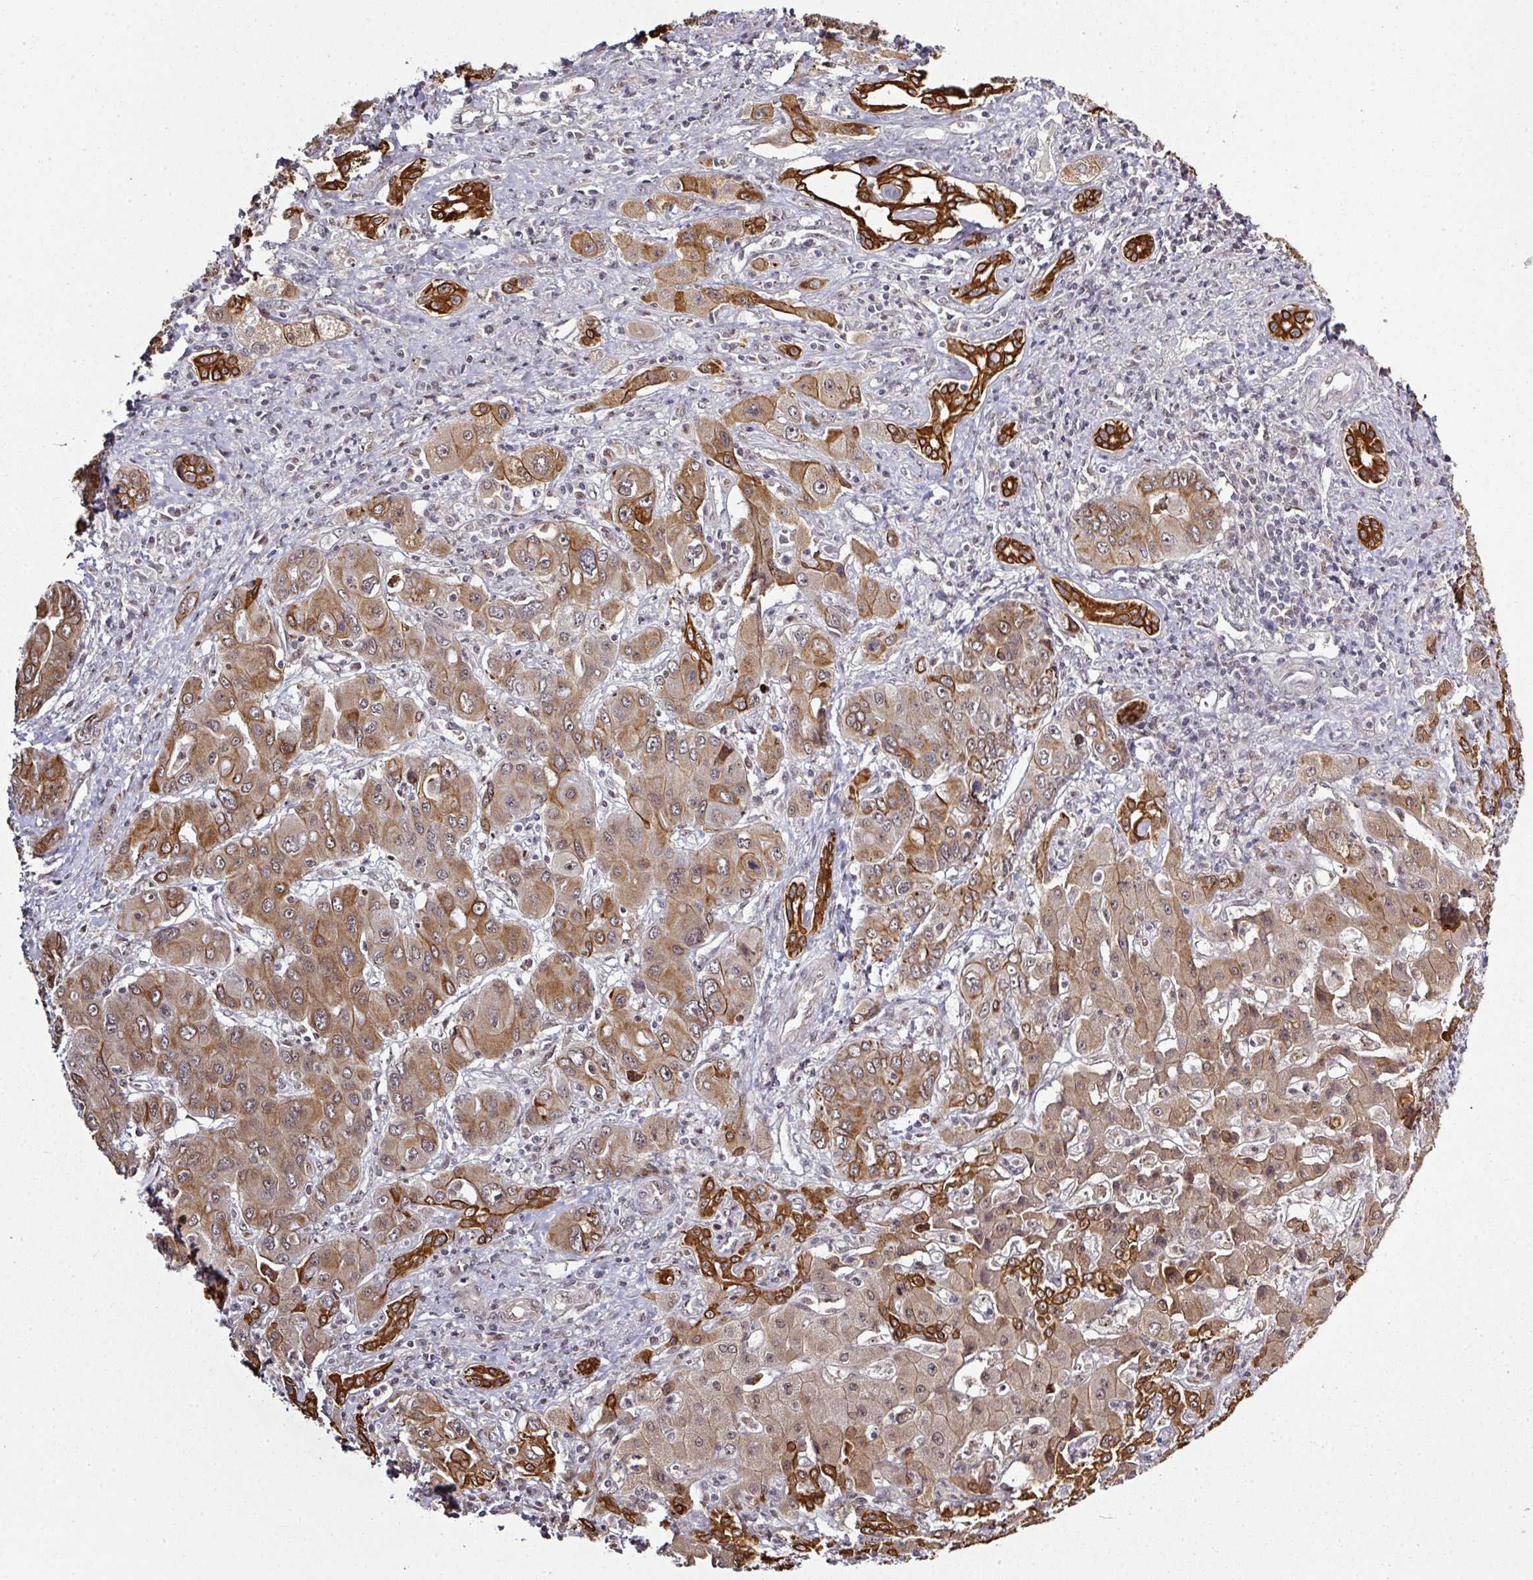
{"staining": {"intensity": "strong", "quantity": ">75%", "location": "cytoplasmic/membranous,nuclear"}, "tissue": "liver cancer", "cell_type": "Tumor cells", "image_type": "cancer", "snomed": [{"axis": "morphology", "description": "Cholangiocarcinoma"}, {"axis": "topography", "description": "Liver"}], "caption": "The histopathology image demonstrates staining of liver cholangiocarcinoma, revealing strong cytoplasmic/membranous and nuclear protein positivity (brown color) within tumor cells.", "gene": "GTF2H3", "patient": {"sex": "male", "age": 67}}